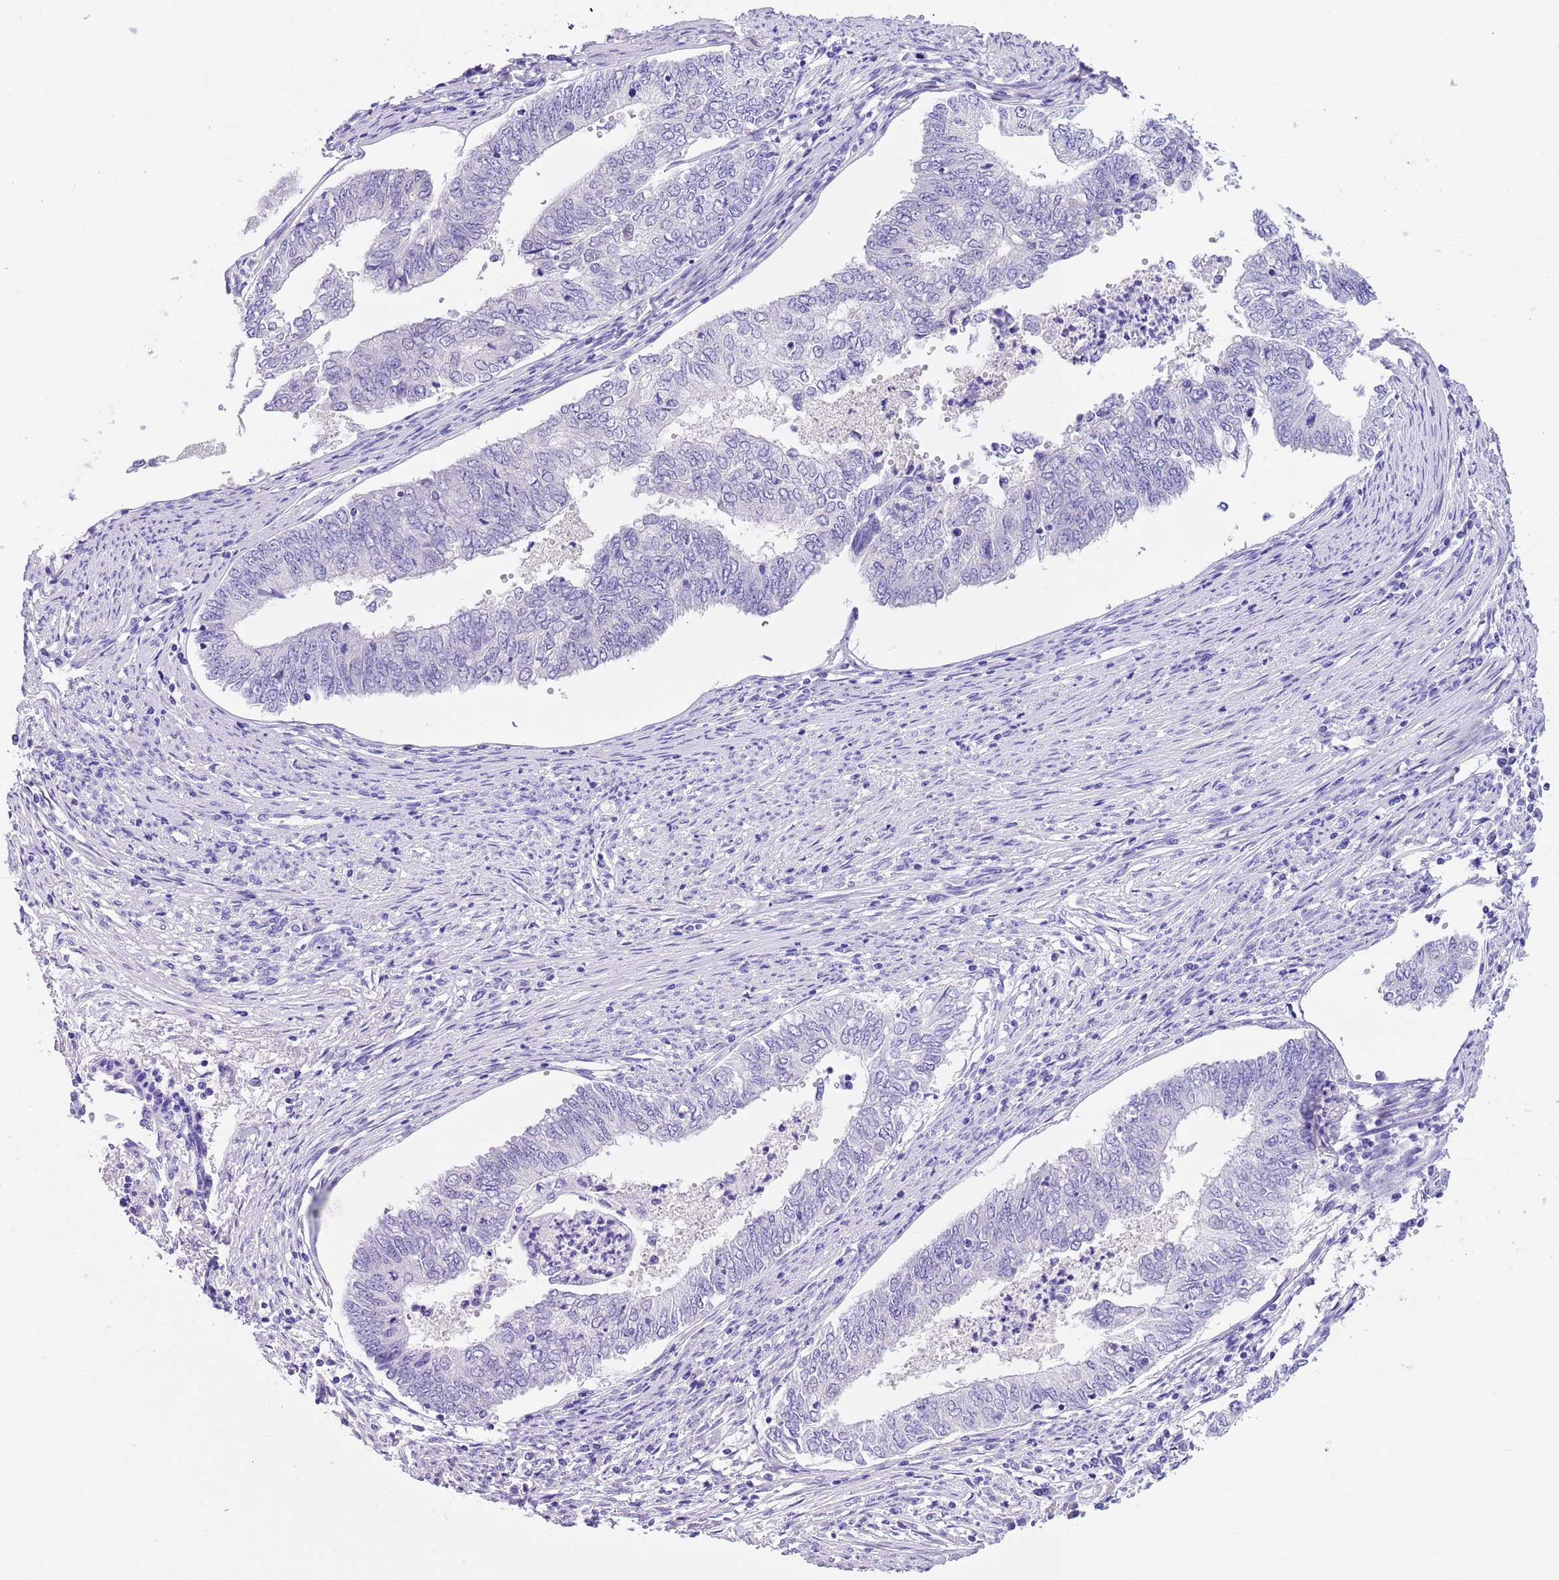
{"staining": {"intensity": "negative", "quantity": "none", "location": "none"}, "tissue": "endometrial cancer", "cell_type": "Tumor cells", "image_type": "cancer", "snomed": [{"axis": "morphology", "description": "Adenocarcinoma, NOS"}, {"axis": "topography", "description": "Endometrium"}], "caption": "Adenocarcinoma (endometrial) was stained to show a protein in brown. There is no significant expression in tumor cells. (Brightfield microscopy of DAB immunohistochemistry at high magnification).", "gene": "TMEM185B", "patient": {"sex": "female", "age": 68}}